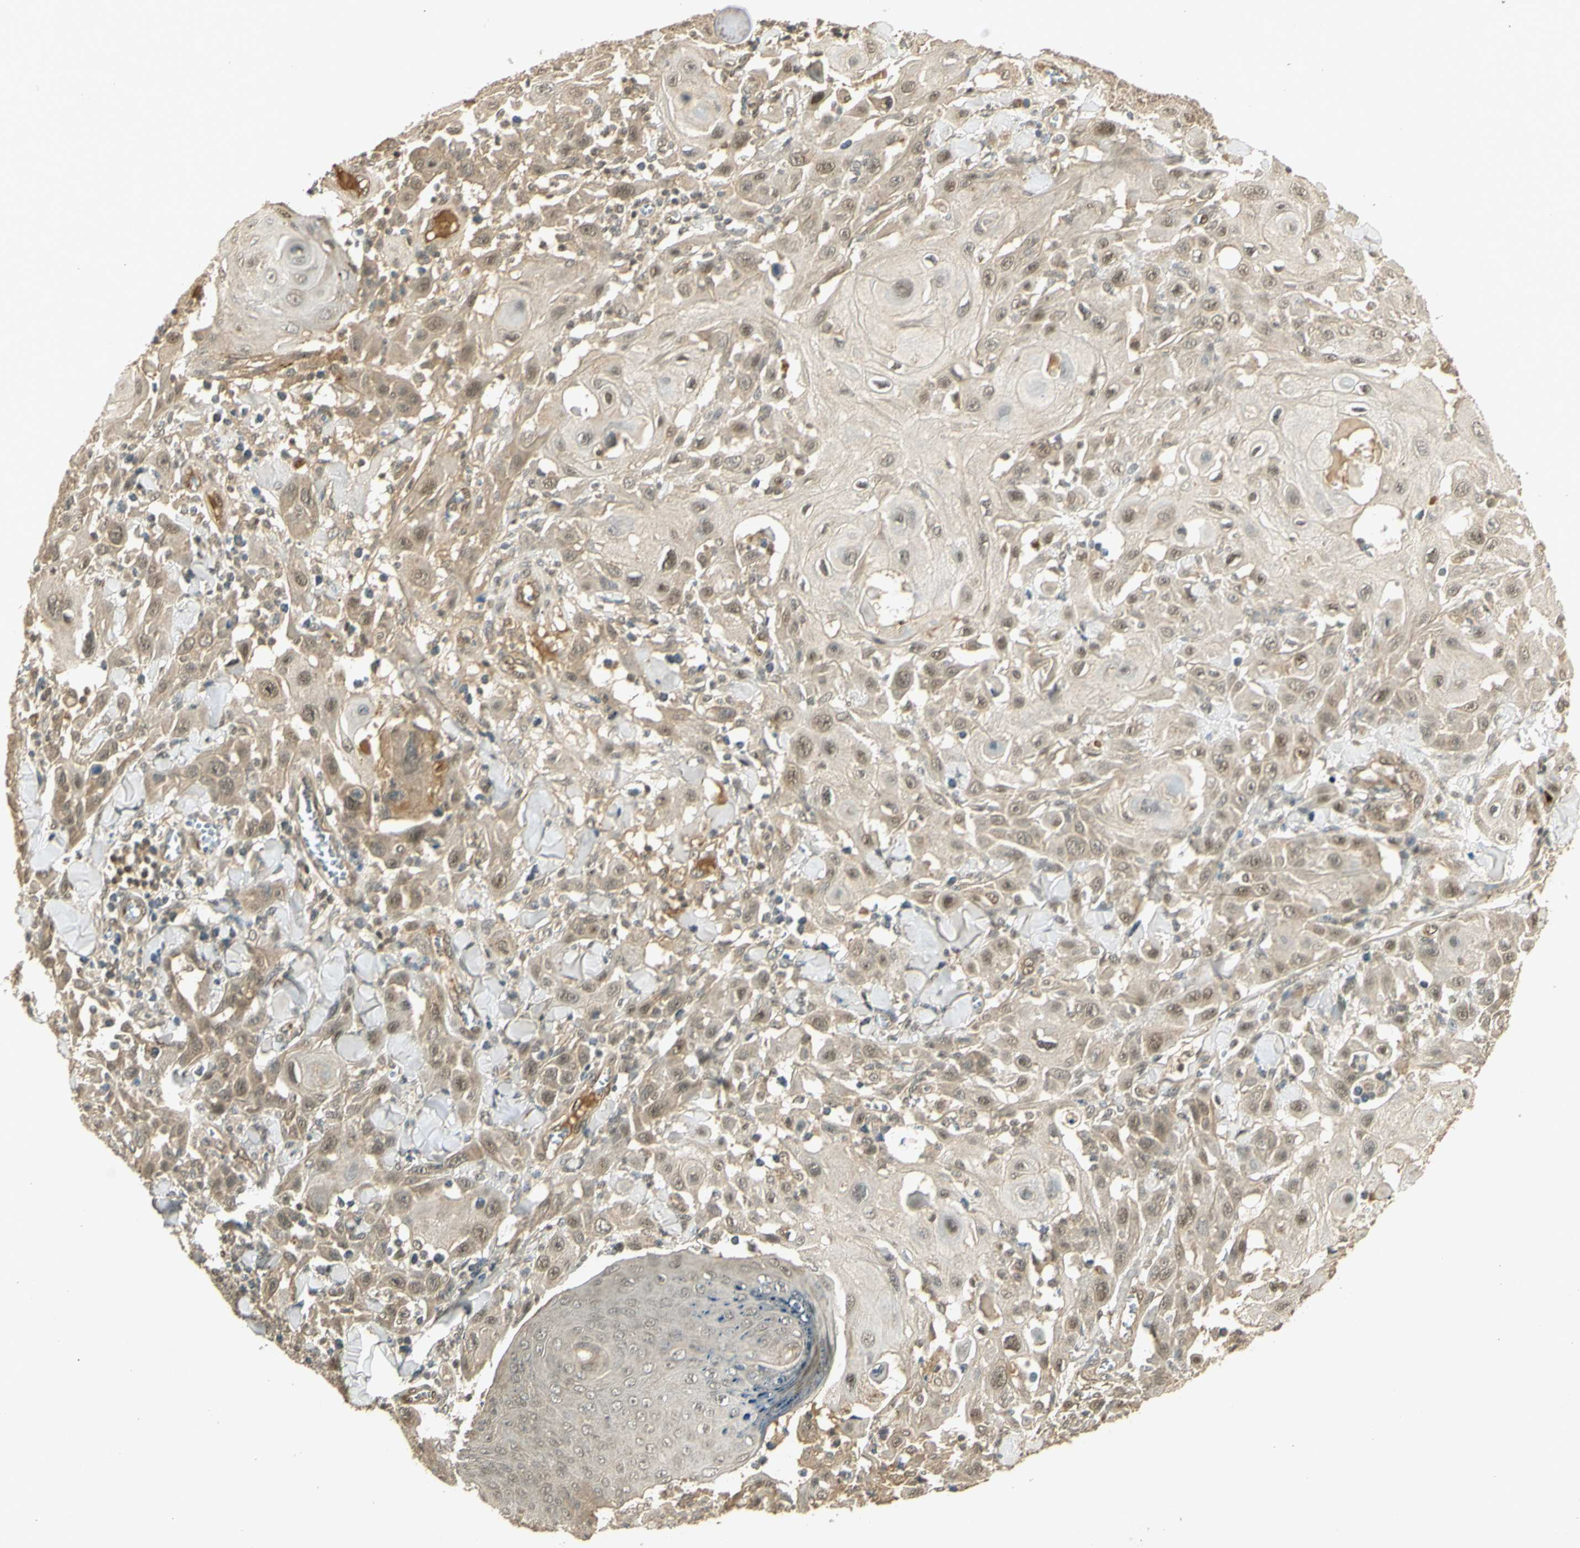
{"staining": {"intensity": "weak", "quantity": ">75%", "location": "cytoplasmic/membranous,nuclear"}, "tissue": "skin cancer", "cell_type": "Tumor cells", "image_type": "cancer", "snomed": [{"axis": "morphology", "description": "Squamous cell carcinoma, NOS"}, {"axis": "topography", "description": "Skin"}], "caption": "The histopathology image demonstrates immunohistochemical staining of skin squamous cell carcinoma. There is weak cytoplasmic/membranous and nuclear positivity is identified in about >75% of tumor cells. Using DAB (brown) and hematoxylin (blue) stains, captured at high magnification using brightfield microscopy.", "gene": "GMEB2", "patient": {"sex": "male", "age": 24}}